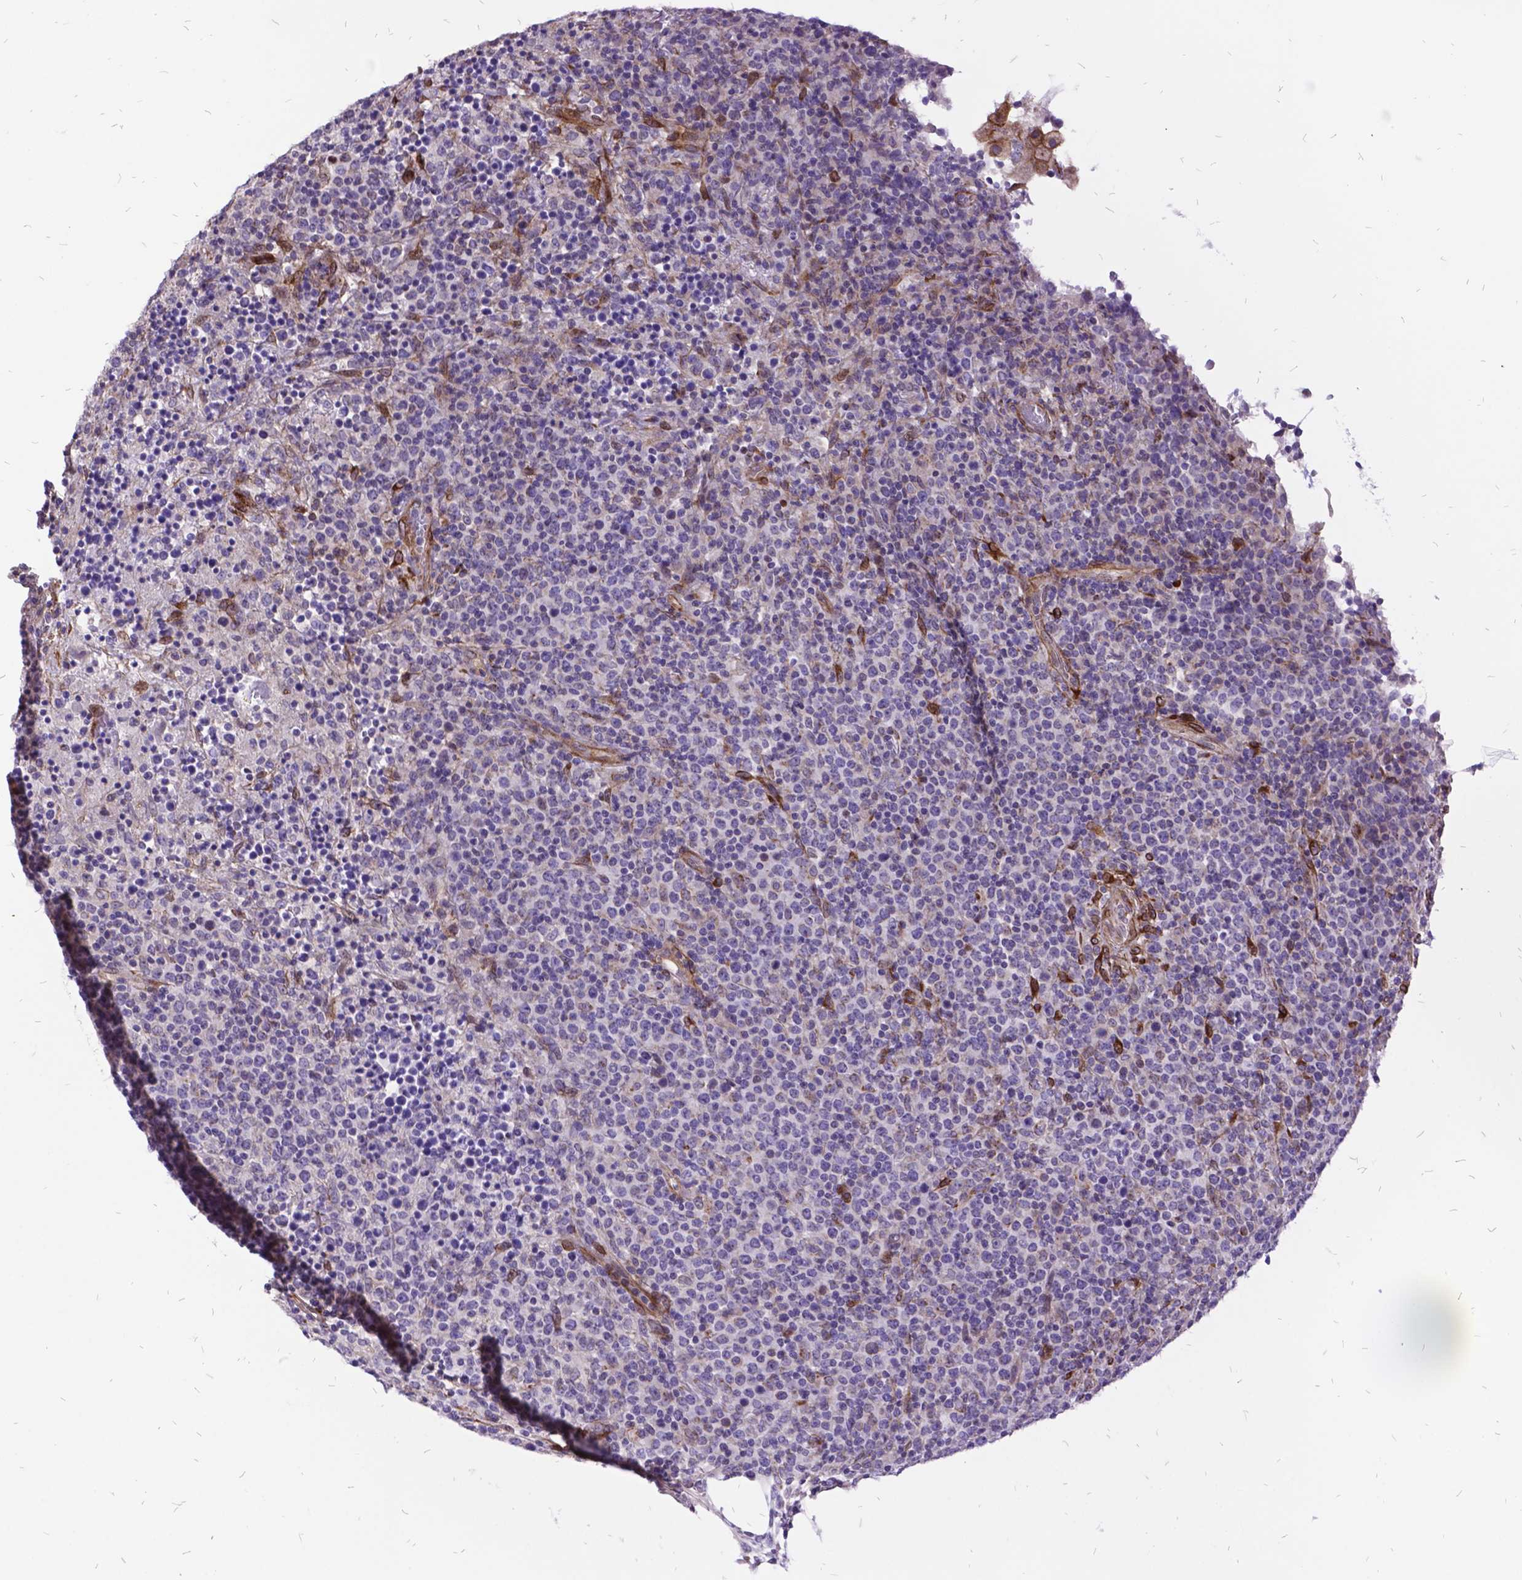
{"staining": {"intensity": "negative", "quantity": "none", "location": "none"}, "tissue": "lymphoma", "cell_type": "Tumor cells", "image_type": "cancer", "snomed": [{"axis": "morphology", "description": "Malignant lymphoma, non-Hodgkin's type, High grade"}, {"axis": "topography", "description": "Lung"}], "caption": "Image shows no protein staining in tumor cells of lymphoma tissue.", "gene": "GRB7", "patient": {"sex": "male", "age": 79}}